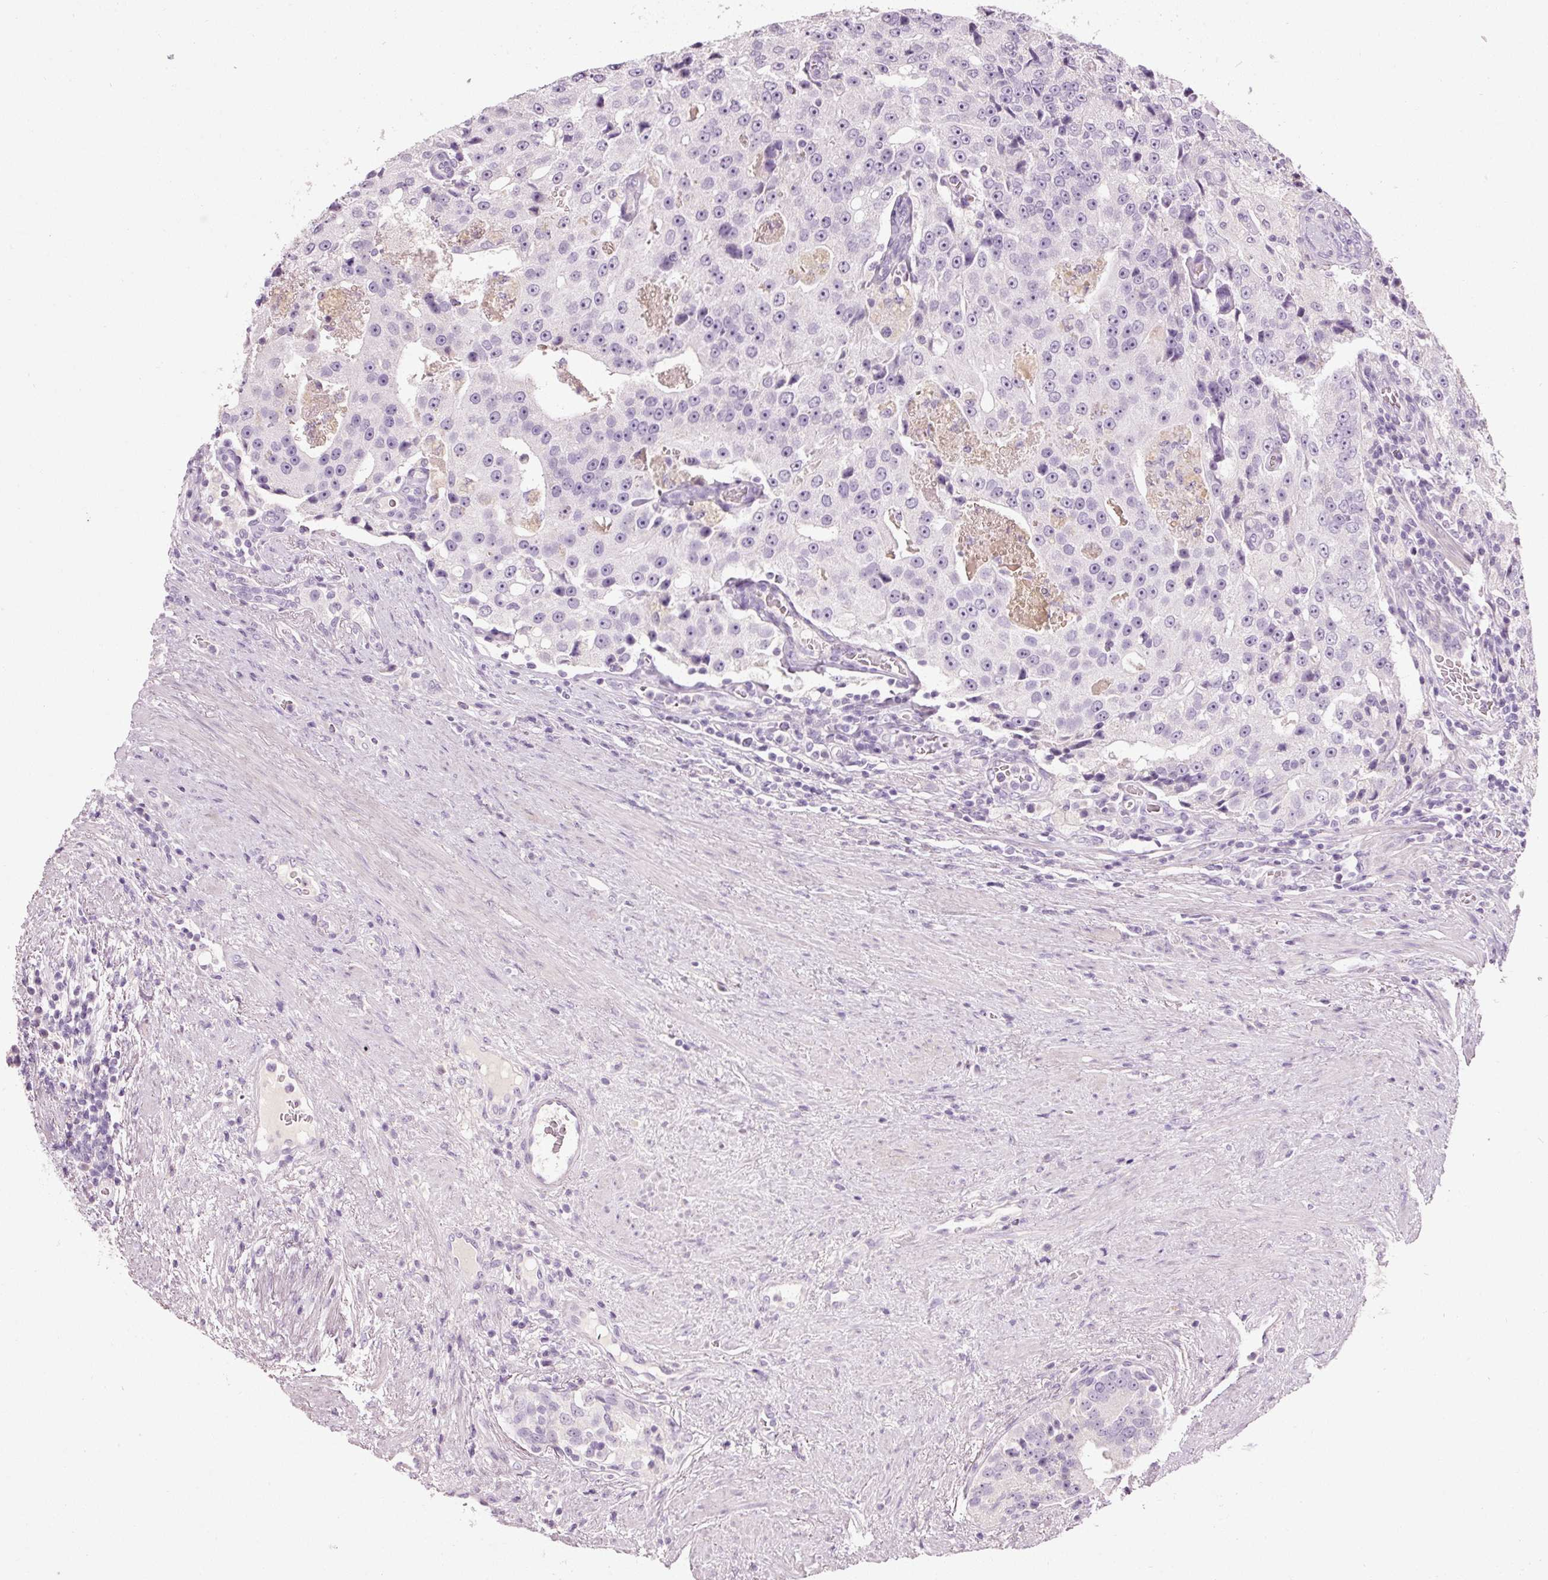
{"staining": {"intensity": "negative", "quantity": "none", "location": "none"}, "tissue": "prostate cancer", "cell_type": "Tumor cells", "image_type": "cancer", "snomed": [{"axis": "morphology", "description": "Adenocarcinoma, High grade"}, {"axis": "topography", "description": "Prostate"}], "caption": "This is an immunohistochemistry photomicrograph of human prostate adenocarcinoma (high-grade). There is no expression in tumor cells.", "gene": "MUC5AC", "patient": {"sex": "male", "age": 70}}